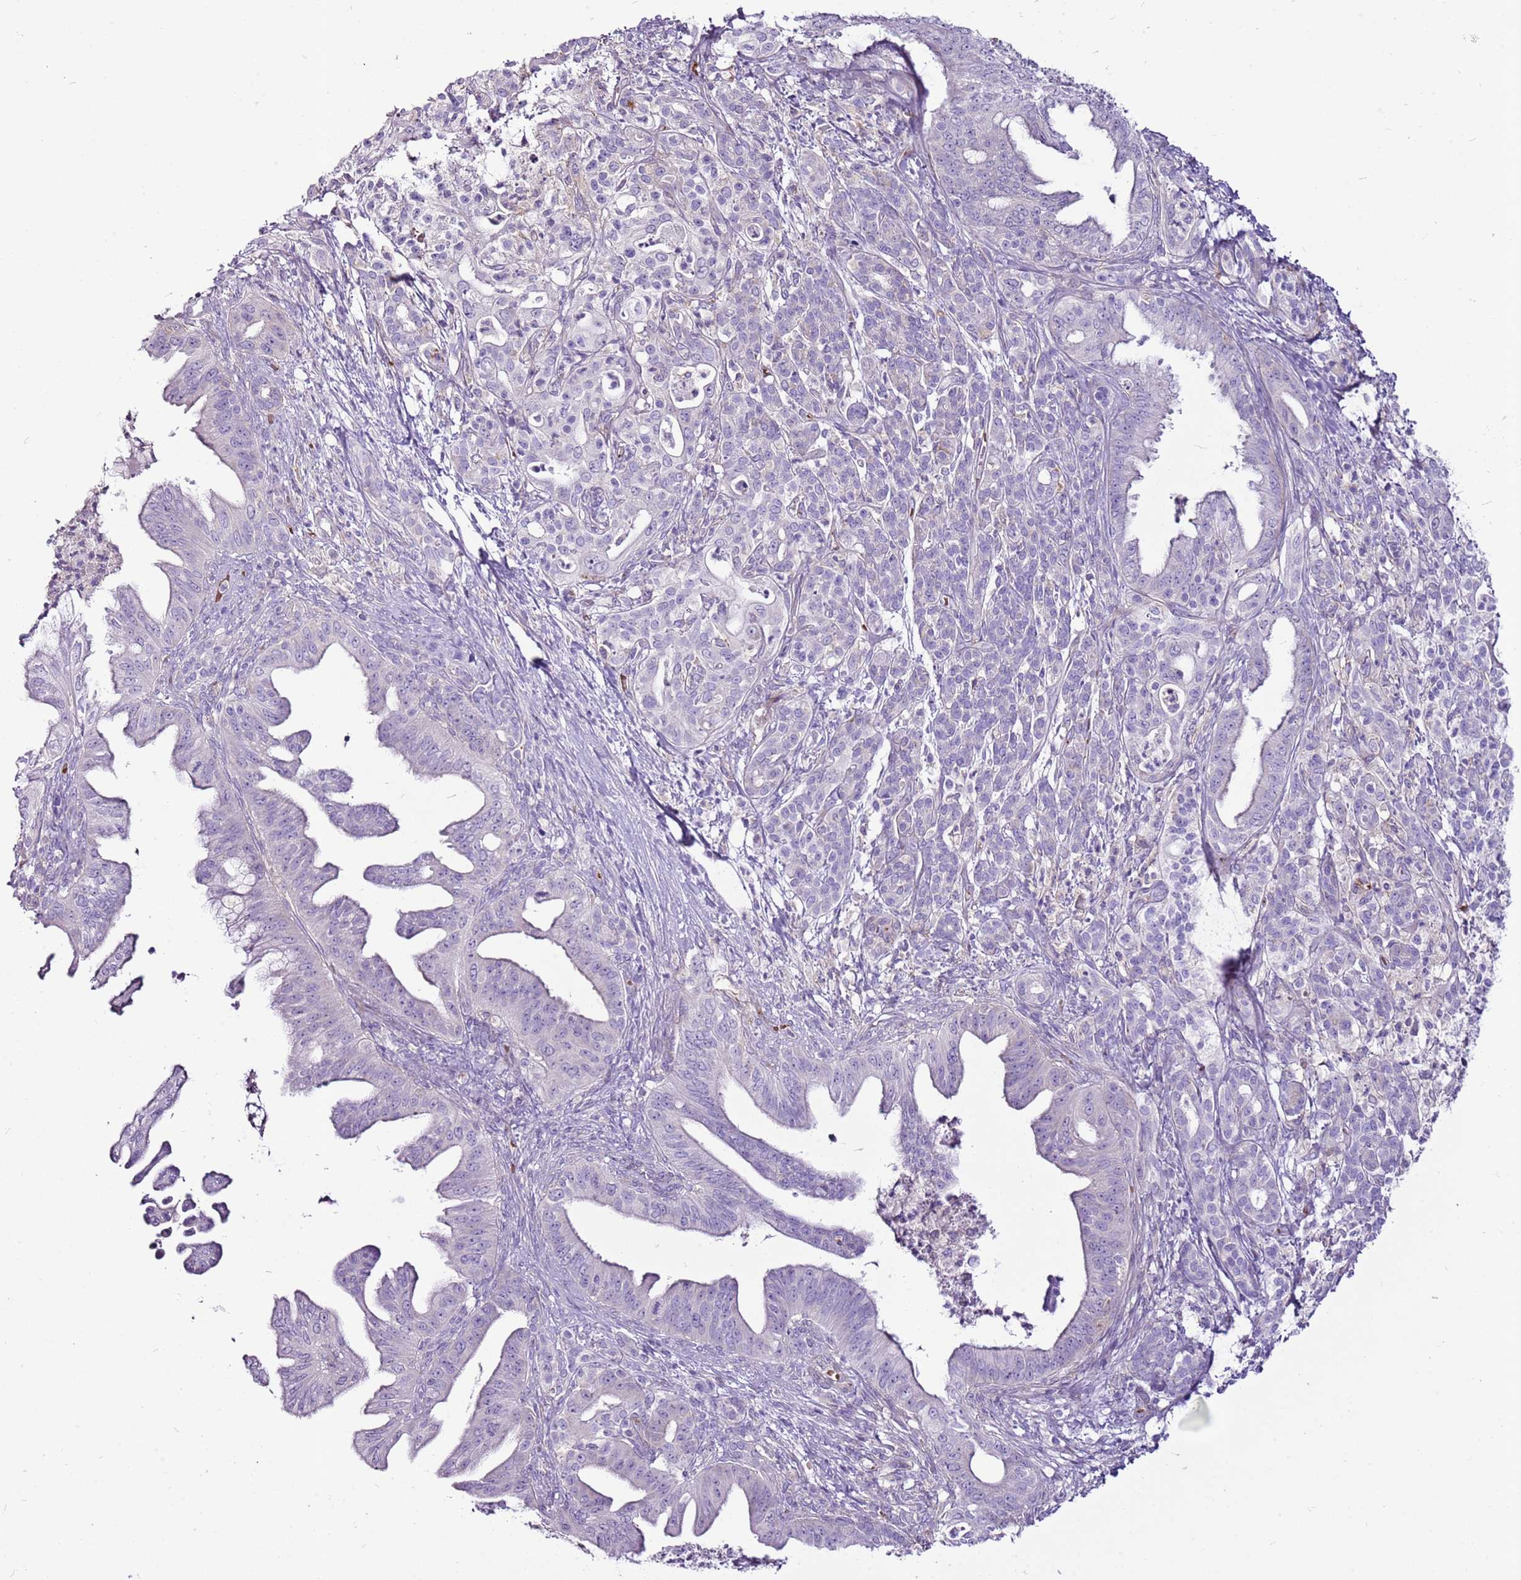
{"staining": {"intensity": "negative", "quantity": "none", "location": "none"}, "tissue": "pancreatic cancer", "cell_type": "Tumor cells", "image_type": "cancer", "snomed": [{"axis": "morphology", "description": "Adenocarcinoma, NOS"}, {"axis": "topography", "description": "Pancreas"}], "caption": "Adenocarcinoma (pancreatic) was stained to show a protein in brown. There is no significant staining in tumor cells. The staining is performed using DAB brown chromogen with nuclei counter-stained in using hematoxylin.", "gene": "CHAC2", "patient": {"sex": "male", "age": 58}}